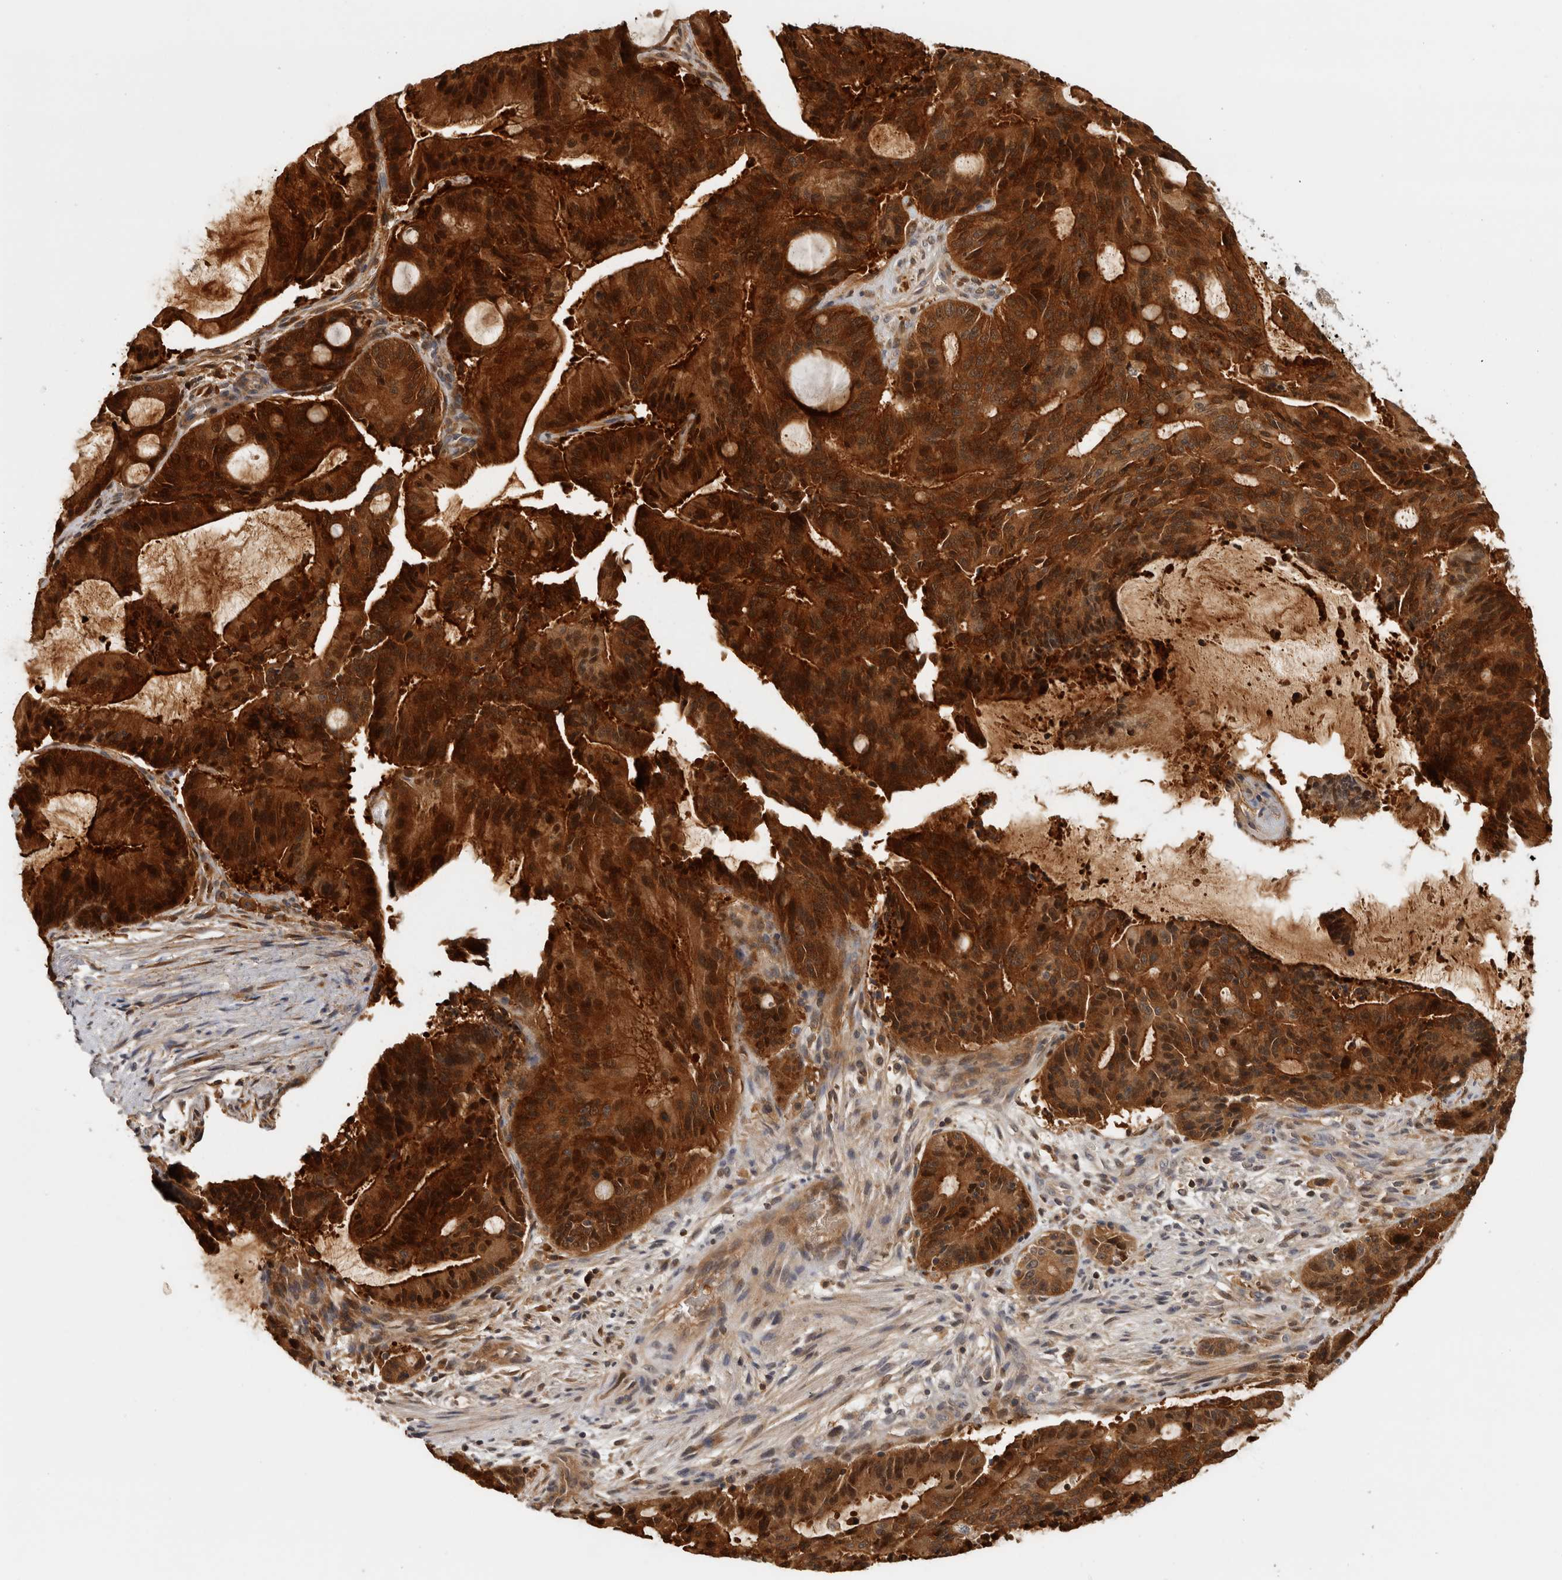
{"staining": {"intensity": "strong", "quantity": ">75%", "location": "cytoplasmic/membranous,nuclear"}, "tissue": "liver cancer", "cell_type": "Tumor cells", "image_type": "cancer", "snomed": [{"axis": "morphology", "description": "Normal tissue, NOS"}, {"axis": "morphology", "description": "Cholangiocarcinoma"}, {"axis": "topography", "description": "Liver"}, {"axis": "topography", "description": "Peripheral nerve tissue"}], "caption": "Immunohistochemistry (DAB) staining of human liver cancer (cholangiocarcinoma) reveals strong cytoplasmic/membranous and nuclear protein expression in approximately >75% of tumor cells. The protein of interest is stained brown, and the nuclei are stained in blue (DAB IHC with brightfield microscopy, high magnification).", "gene": "ACAT2", "patient": {"sex": "female", "age": 73}}